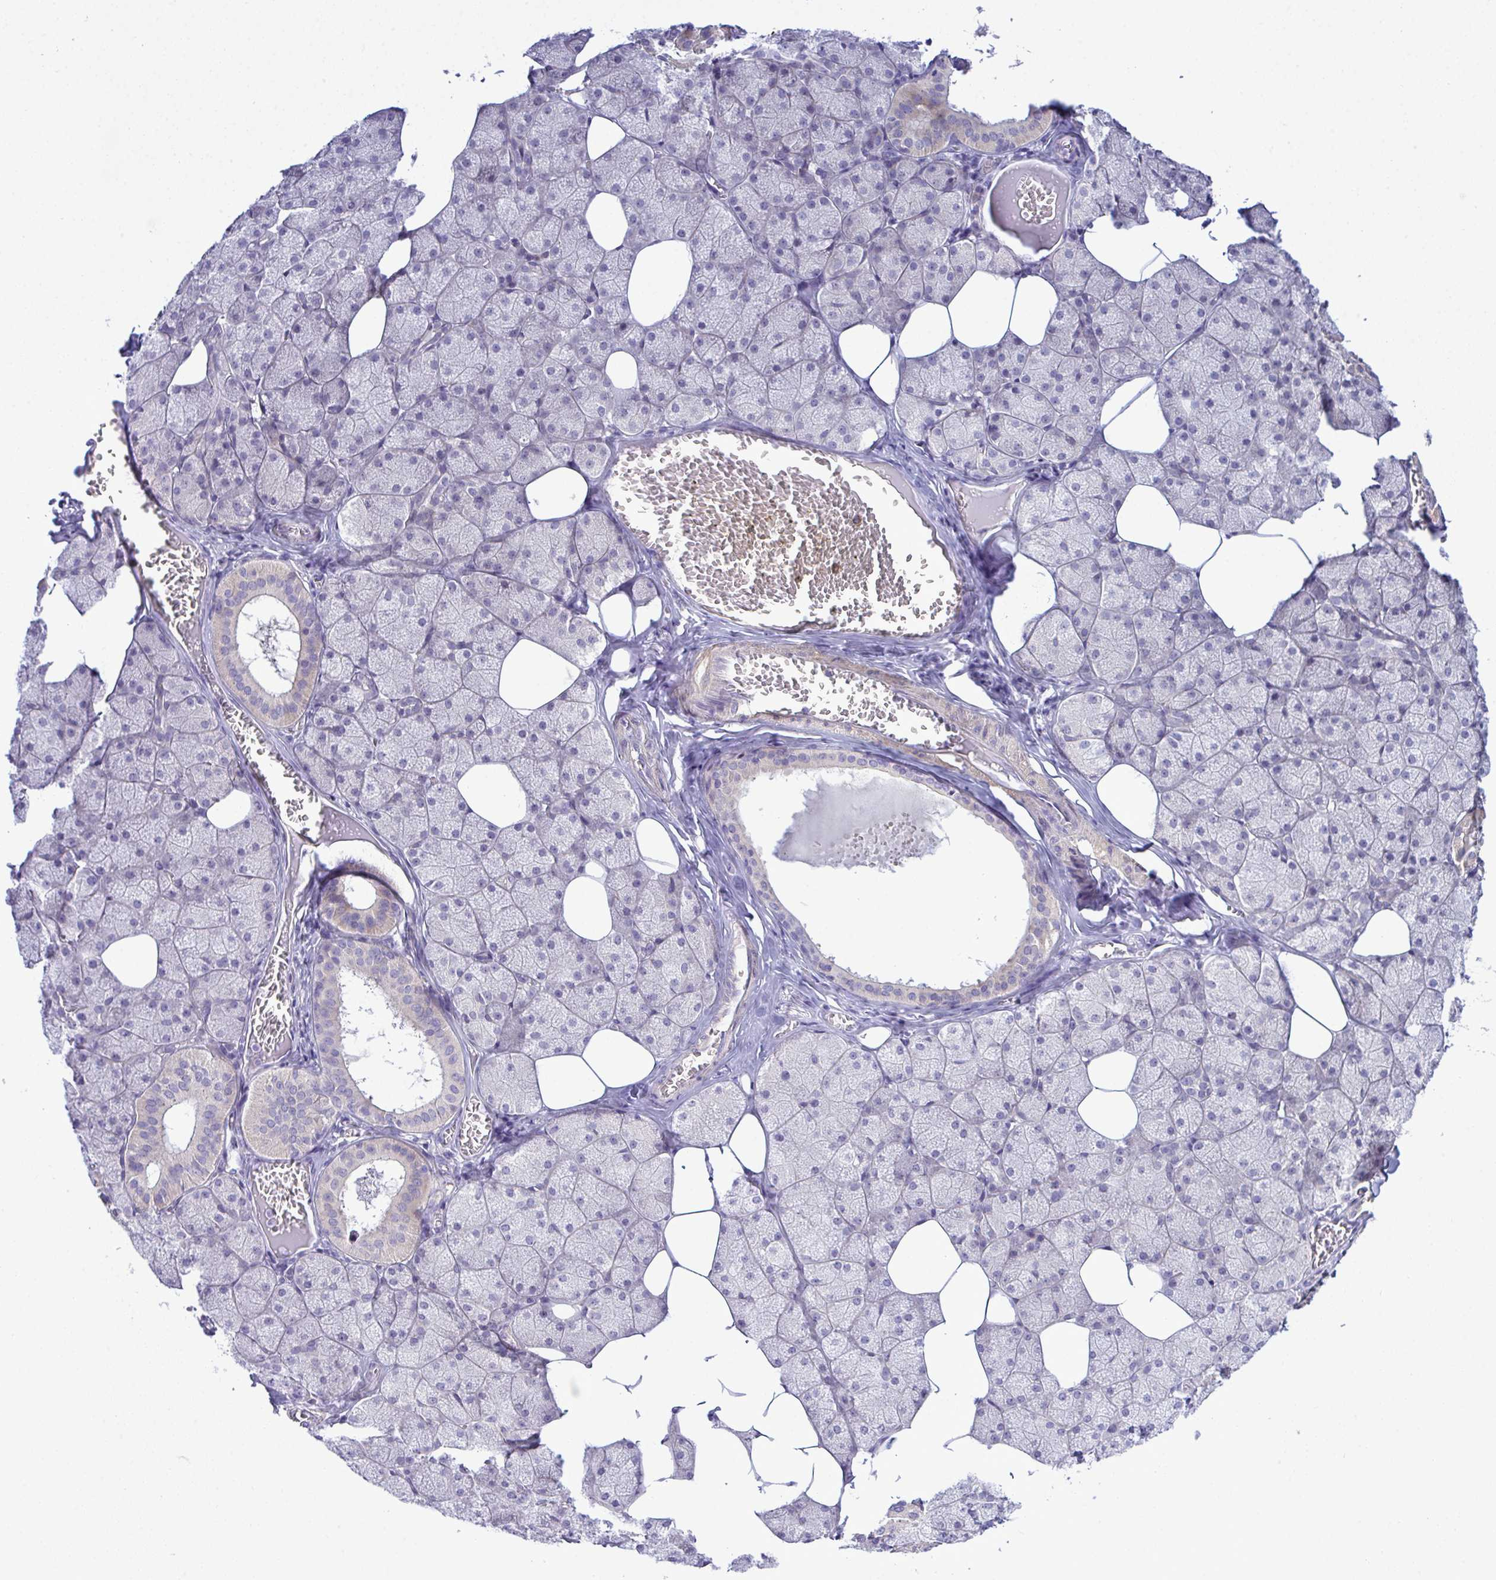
{"staining": {"intensity": "weak", "quantity": "<25%", "location": "cytoplasmic/membranous"}, "tissue": "salivary gland", "cell_type": "Glandular cells", "image_type": "normal", "snomed": [{"axis": "morphology", "description": "Normal tissue, NOS"}, {"axis": "topography", "description": "Salivary gland"}, {"axis": "topography", "description": "Peripheral nerve tissue"}], "caption": "An immunohistochemistry (IHC) image of normal salivary gland is shown. There is no staining in glandular cells of salivary gland.", "gene": "SYNPO2L", "patient": {"sex": "male", "age": 38}}